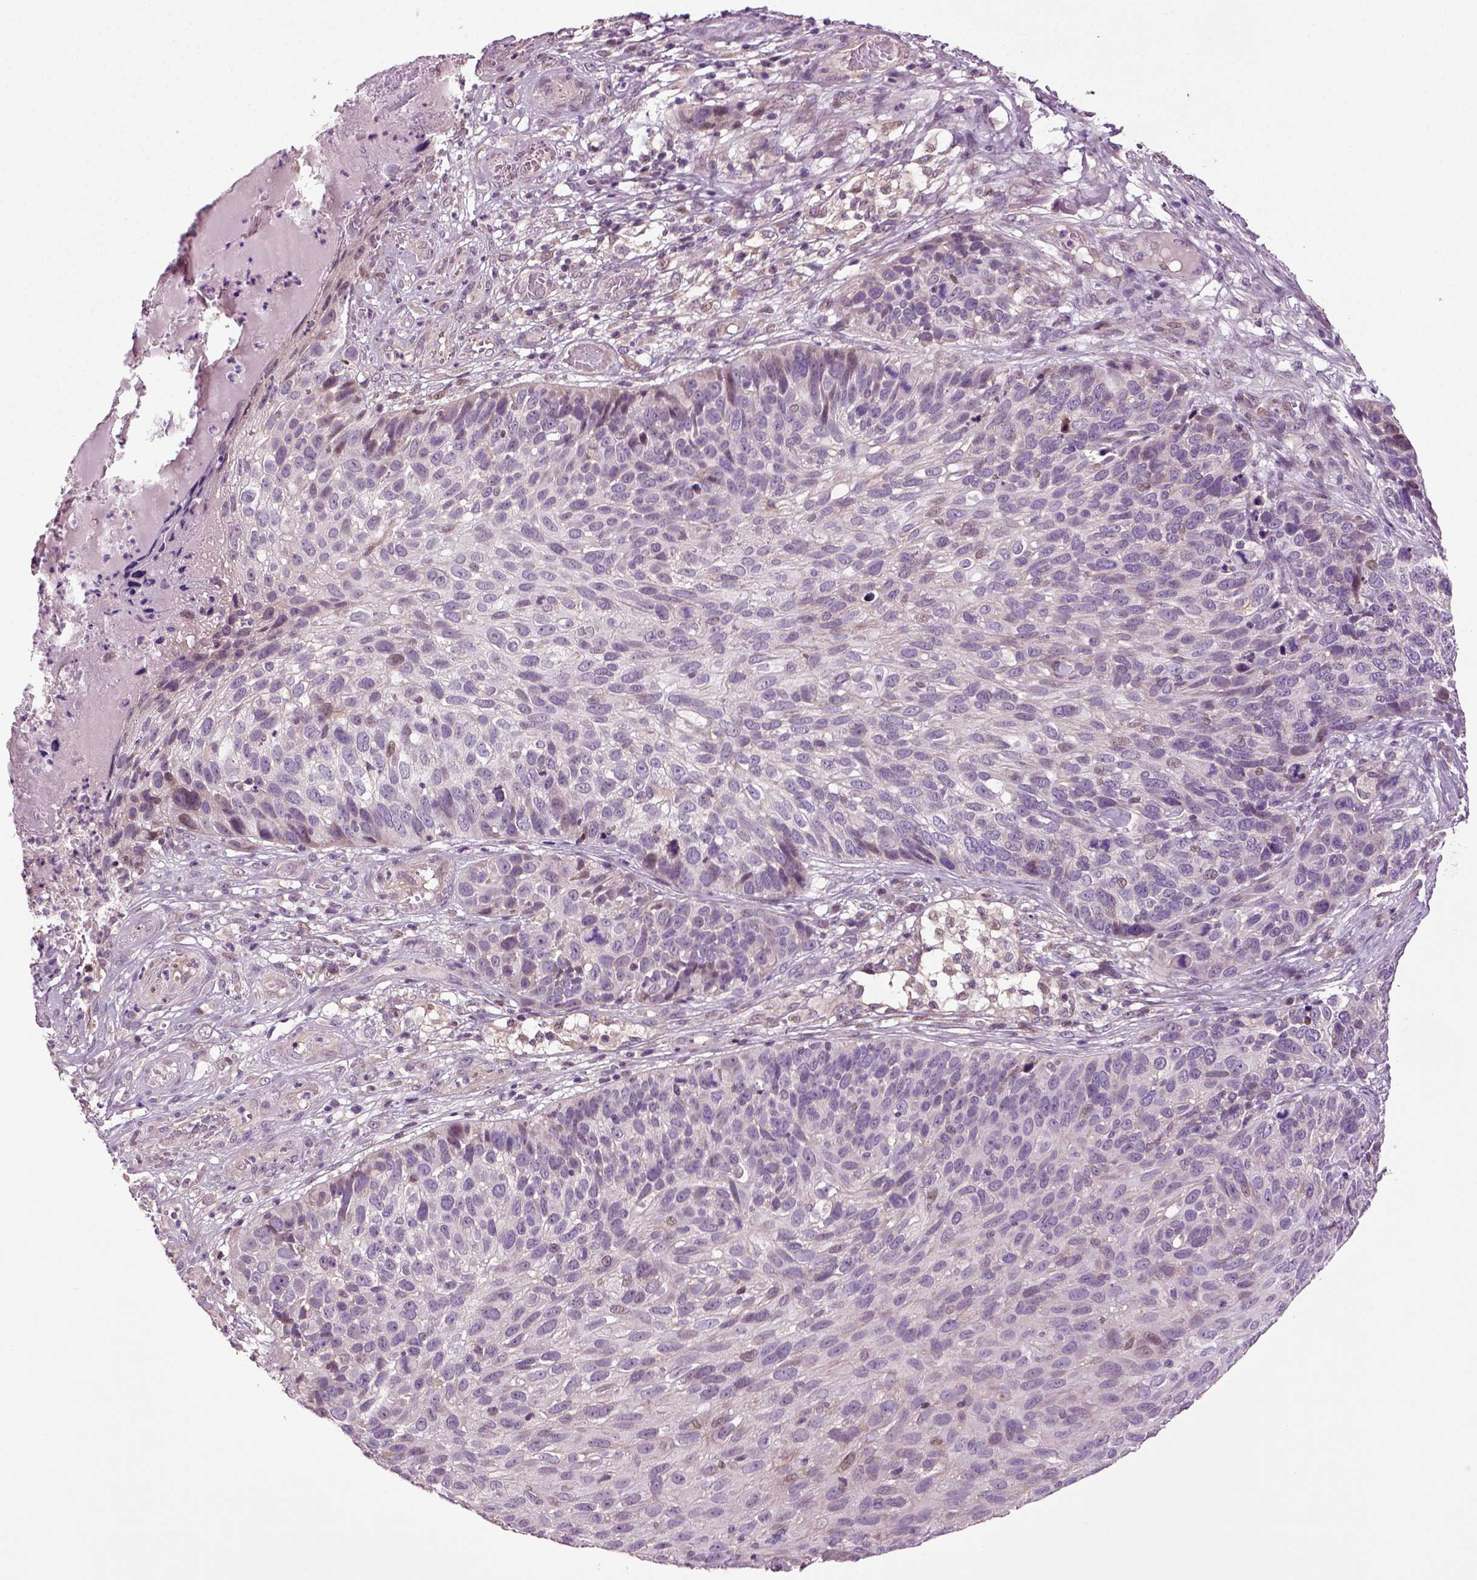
{"staining": {"intensity": "negative", "quantity": "none", "location": "none"}, "tissue": "skin cancer", "cell_type": "Tumor cells", "image_type": "cancer", "snomed": [{"axis": "morphology", "description": "Squamous cell carcinoma, NOS"}, {"axis": "topography", "description": "Skin"}], "caption": "DAB immunohistochemical staining of human skin cancer (squamous cell carcinoma) displays no significant expression in tumor cells.", "gene": "HAGHL", "patient": {"sex": "male", "age": 92}}